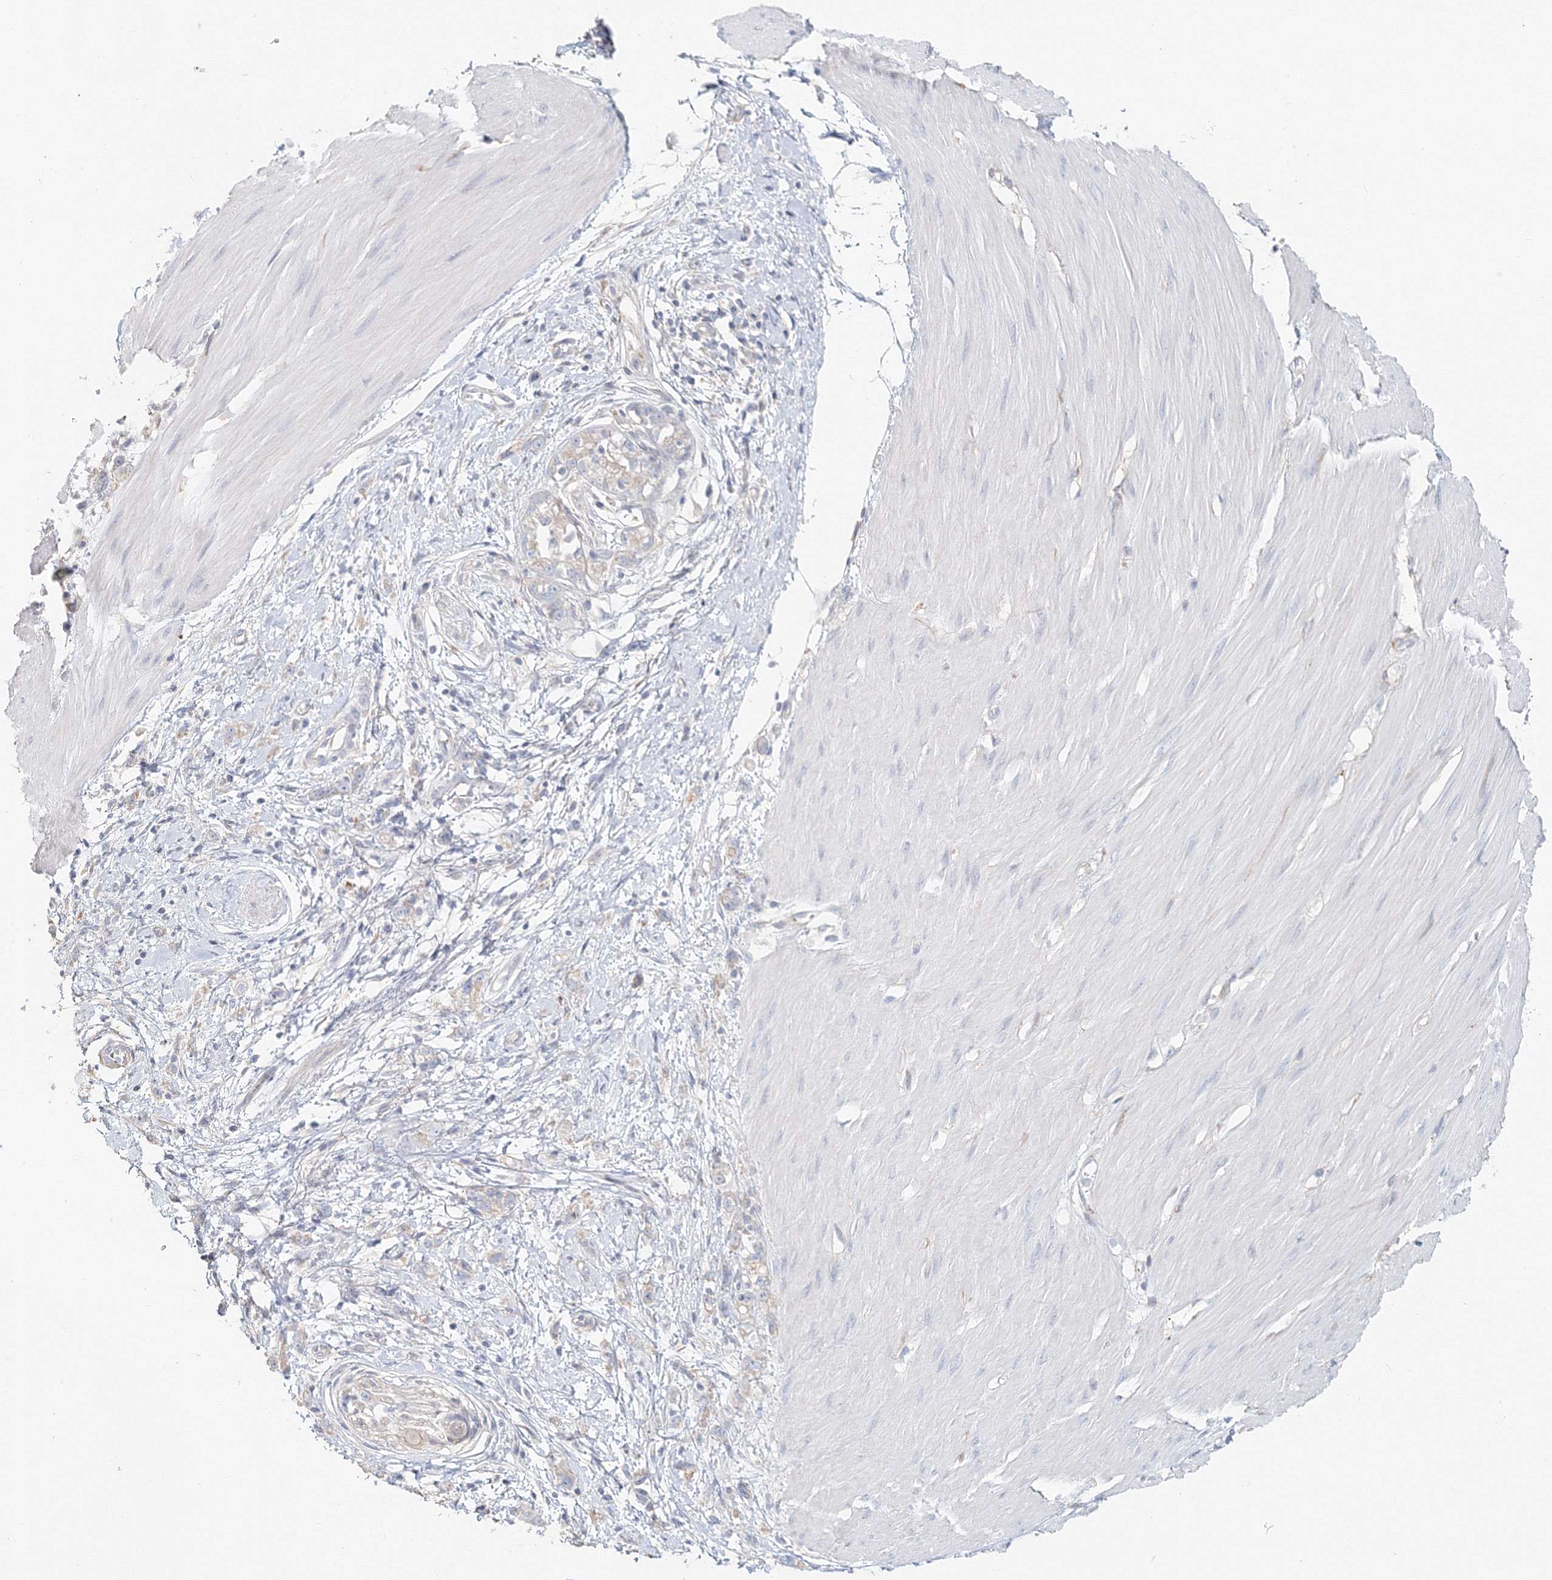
{"staining": {"intensity": "negative", "quantity": "none", "location": "none"}, "tissue": "stomach cancer", "cell_type": "Tumor cells", "image_type": "cancer", "snomed": [{"axis": "morphology", "description": "Adenocarcinoma, NOS"}, {"axis": "topography", "description": "Stomach"}], "caption": "A micrograph of stomach cancer (adenocarcinoma) stained for a protein demonstrates no brown staining in tumor cells. The staining was performed using DAB to visualize the protein expression in brown, while the nuclei were stained in blue with hematoxylin (Magnification: 20x).", "gene": "MMRN1", "patient": {"sex": "female", "age": 76}}